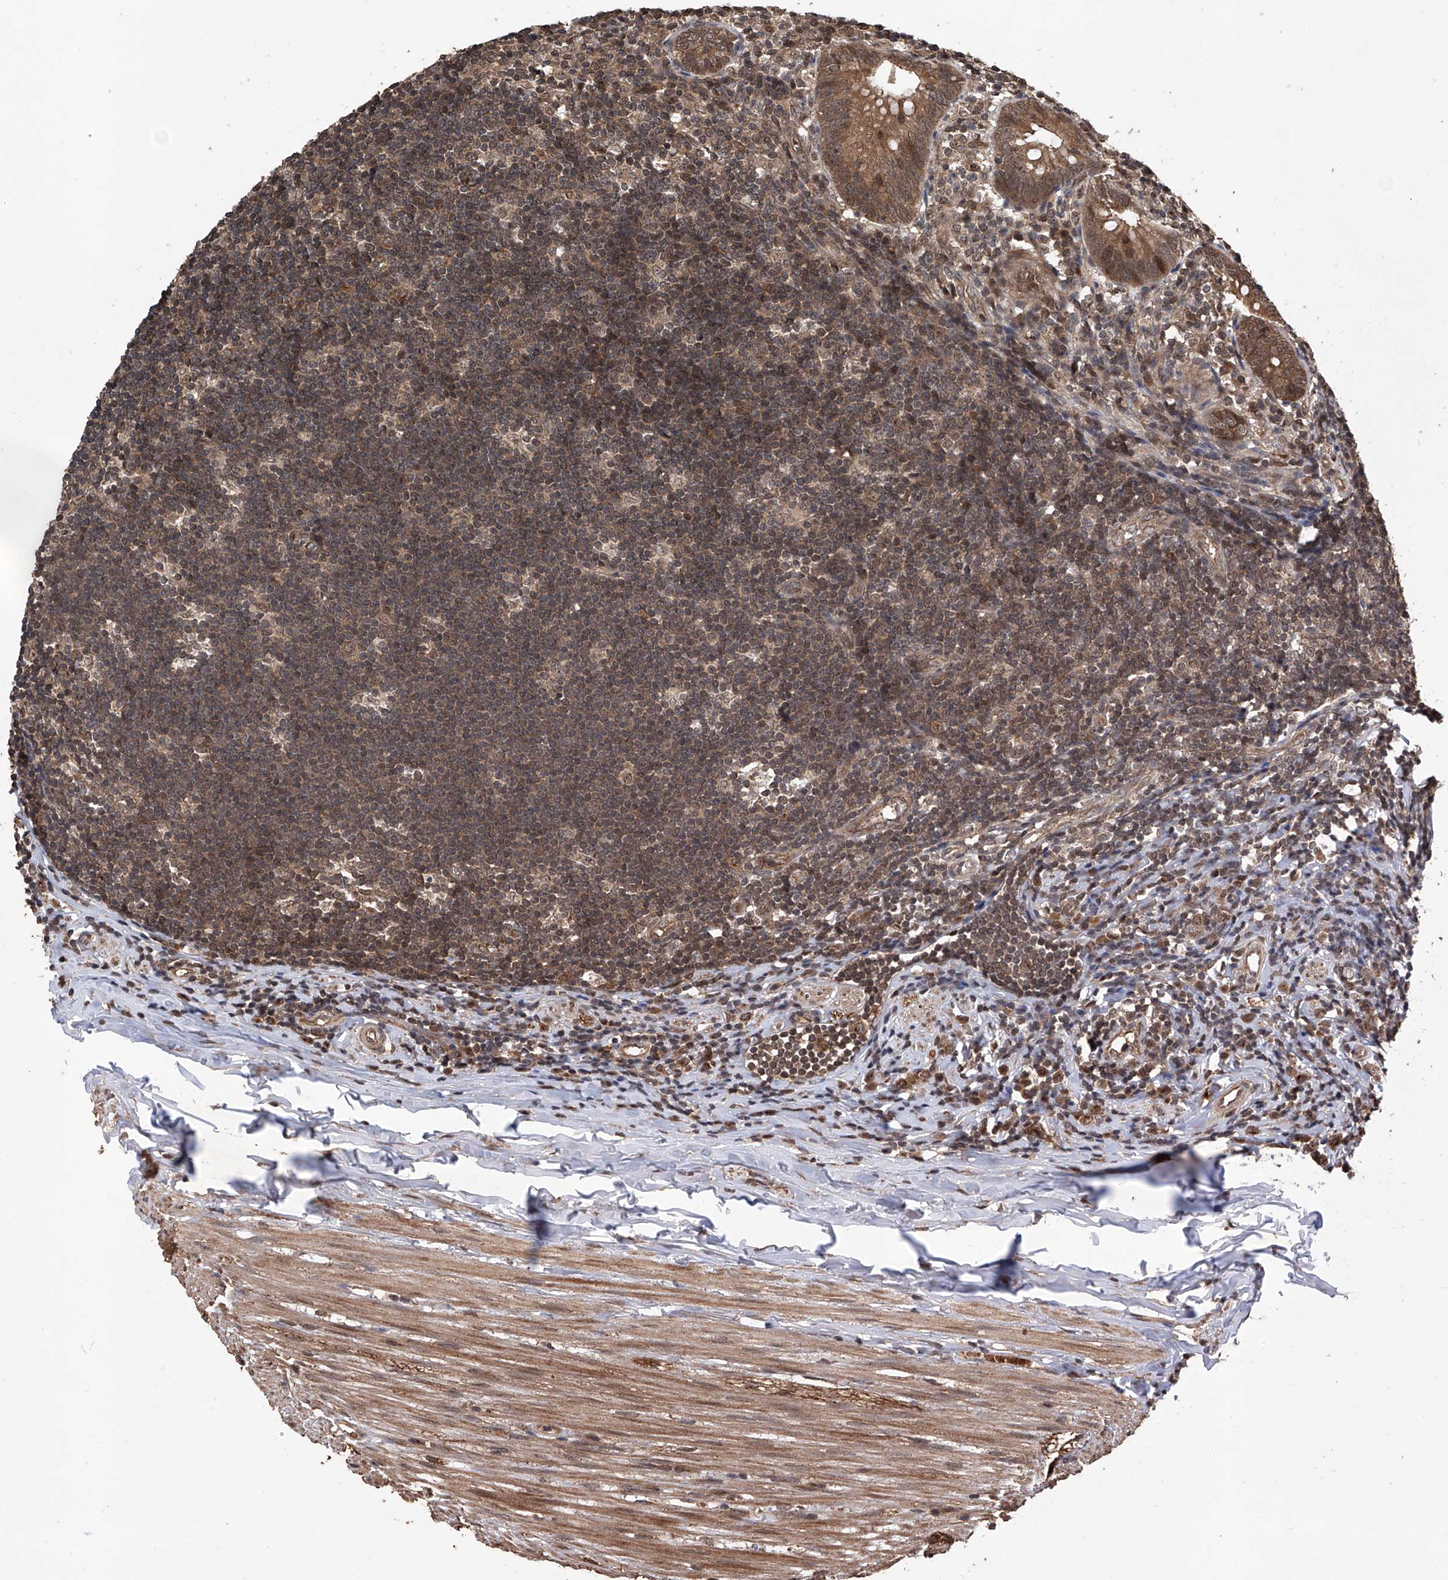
{"staining": {"intensity": "moderate", "quantity": ">75%", "location": "cytoplasmic/membranous,nuclear"}, "tissue": "appendix", "cell_type": "Glandular cells", "image_type": "normal", "snomed": [{"axis": "morphology", "description": "Normal tissue, NOS"}, {"axis": "topography", "description": "Appendix"}], "caption": "Immunohistochemistry (IHC) (DAB (3,3'-diaminobenzidine)) staining of benign appendix exhibits moderate cytoplasmic/membranous,nuclear protein expression in about >75% of glandular cells.", "gene": "LYSMD4", "patient": {"sex": "female", "age": 54}}